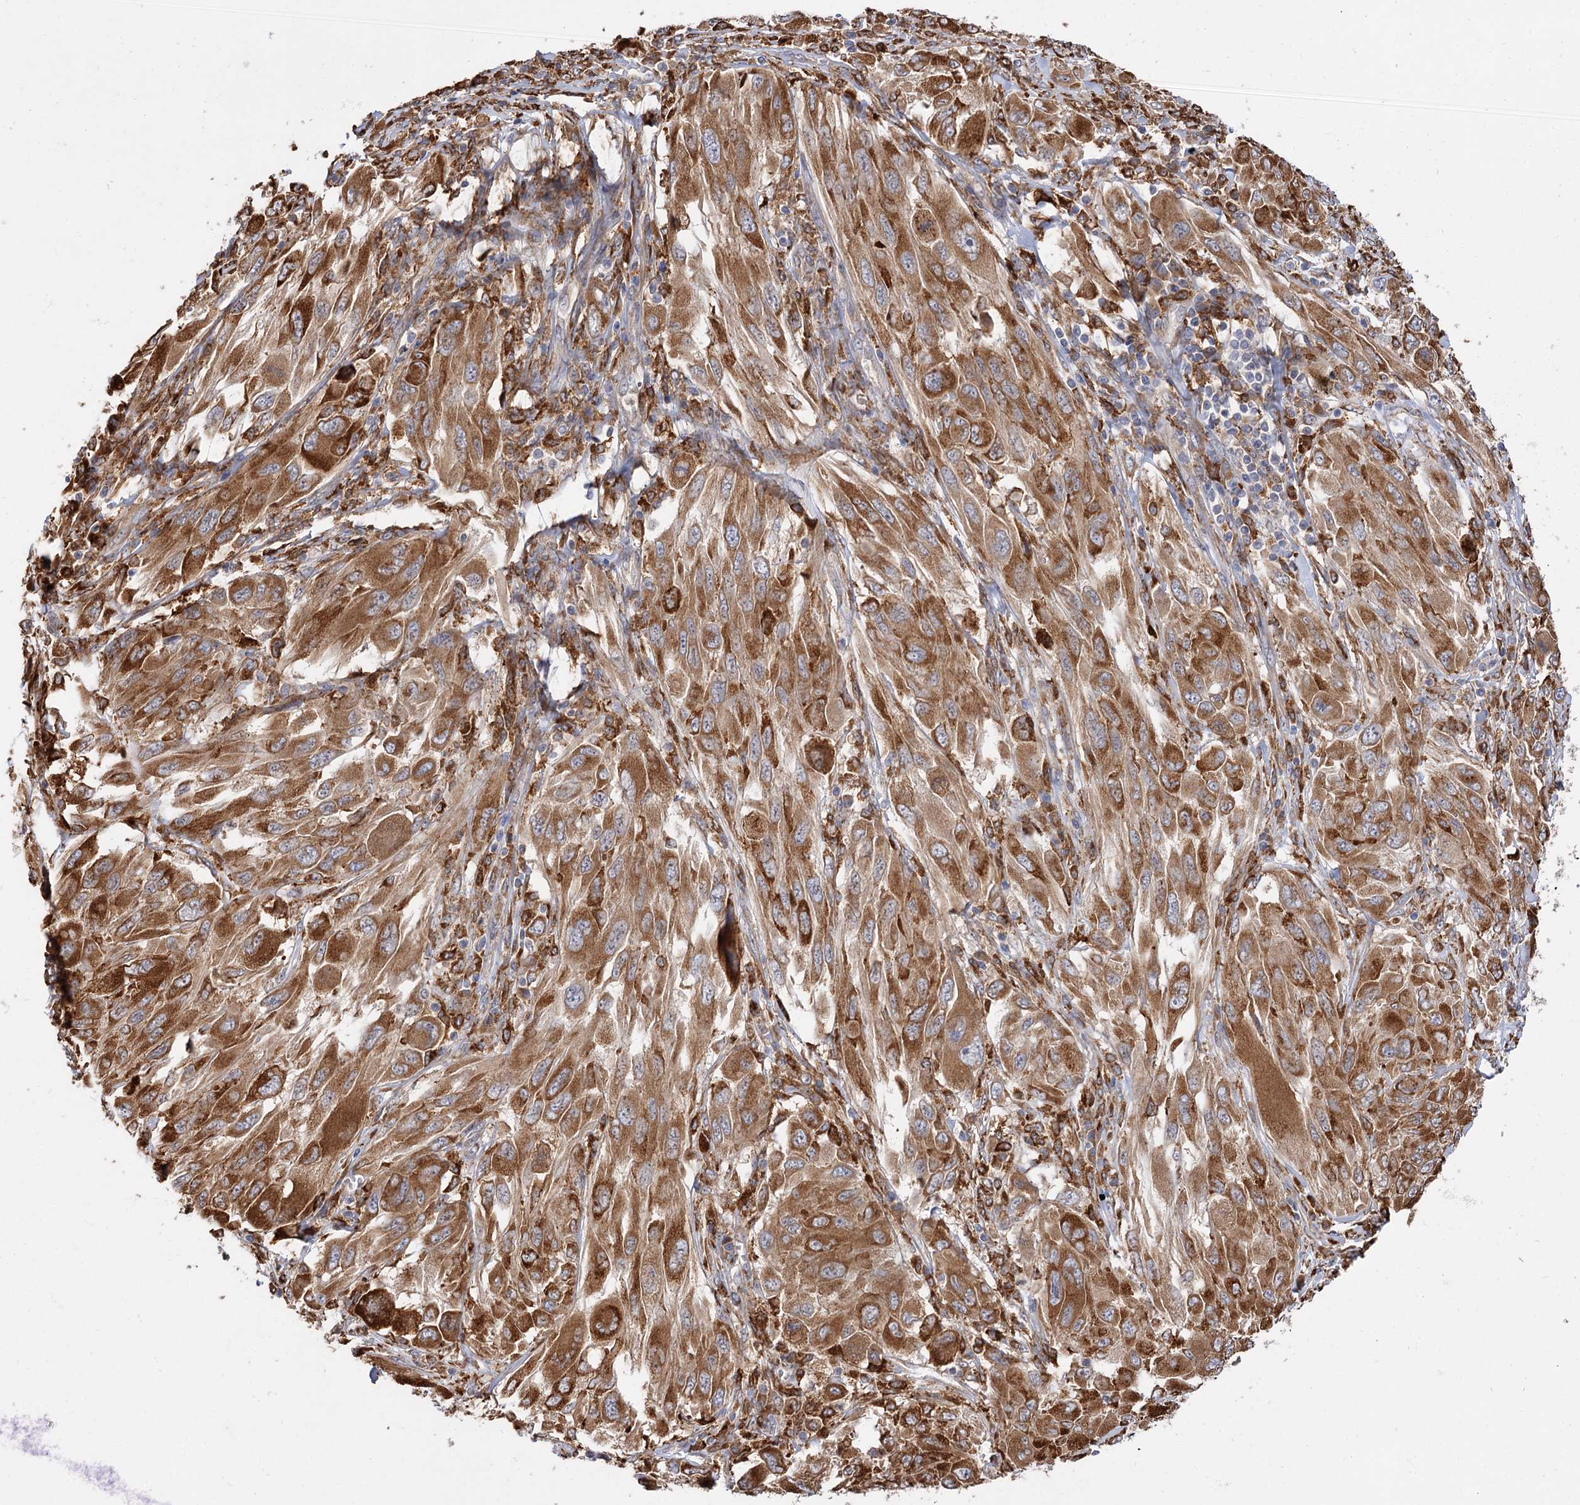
{"staining": {"intensity": "moderate", "quantity": ">75%", "location": "cytoplasmic/membranous"}, "tissue": "melanoma", "cell_type": "Tumor cells", "image_type": "cancer", "snomed": [{"axis": "morphology", "description": "Malignant melanoma, NOS"}, {"axis": "topography", "description": "Skin"}], "caption": "Moderate cytoplasmic/membranous protein expression is present in approximately >75% of tumor cells in malignant melanoma.", "gene": "PPIP5K2", "patient": {"sex": "female", "age": 91}}